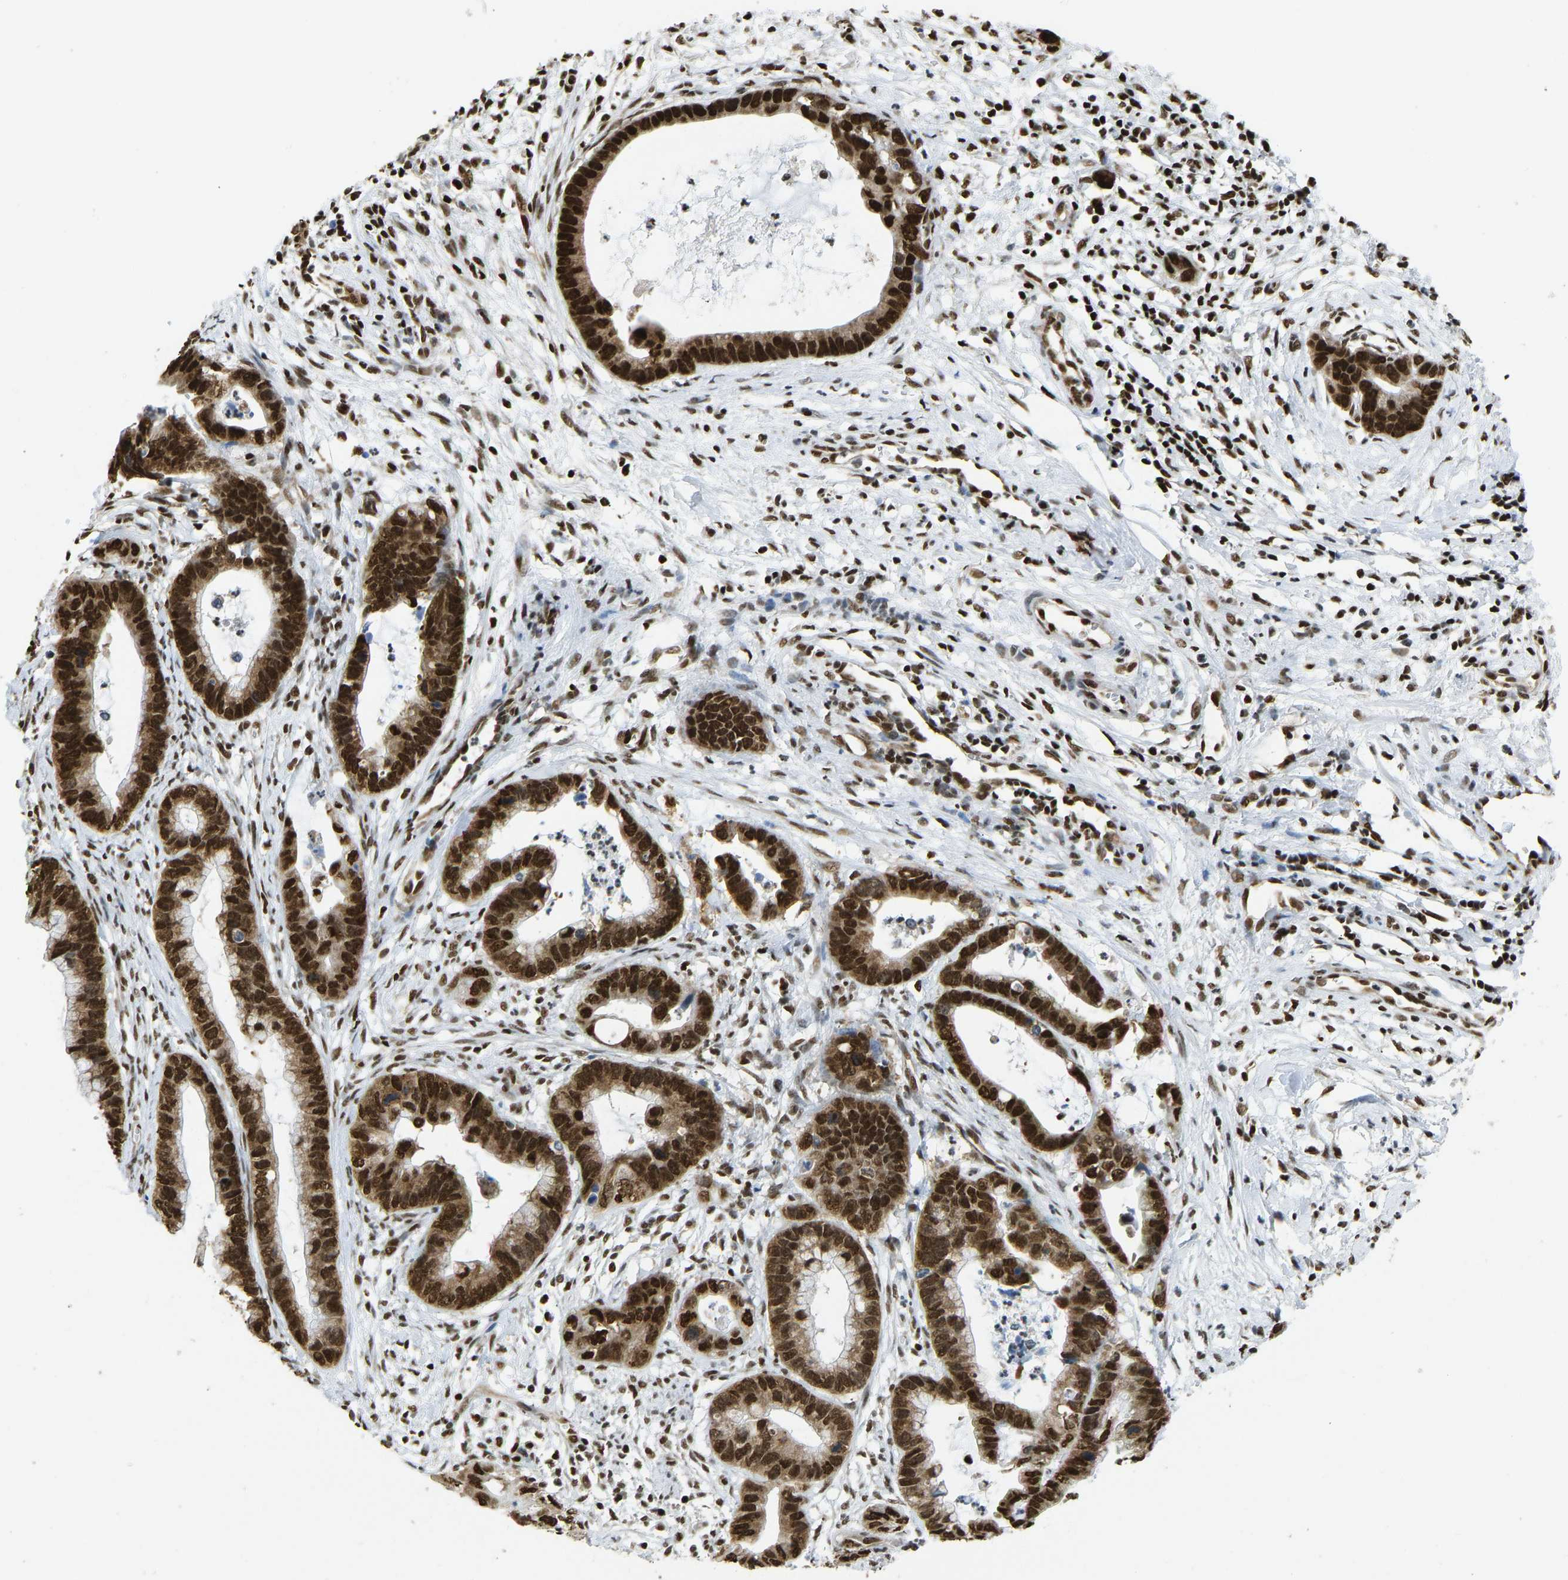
{"staining": {"intensity": "strong", "quantity": ">75%", "location": "cytoplasmic/membranous,nuclear"}, "tissue": "cervical cancer", "cell_type": "Tumor cells", "image_type": "cancer", "snomed": [{"axis": "morphology", "description": "Adenocarcinoma, NOS"}, {"axis": "topography", "description": "Cervix"}], "caption": "Immunohistochemical staining of human adenocarcinoma (cervical) demonstrates high levels of strong cytoplasmic/membranous and nuclear protein staining in about >75% of tumor cells. (DAB (3,3'-diaminobenzidine) IHC with brightfield microscopy, high magnification).", "gene": "ZSCAN20", "patient": {"sex": "female", "age": 44}}